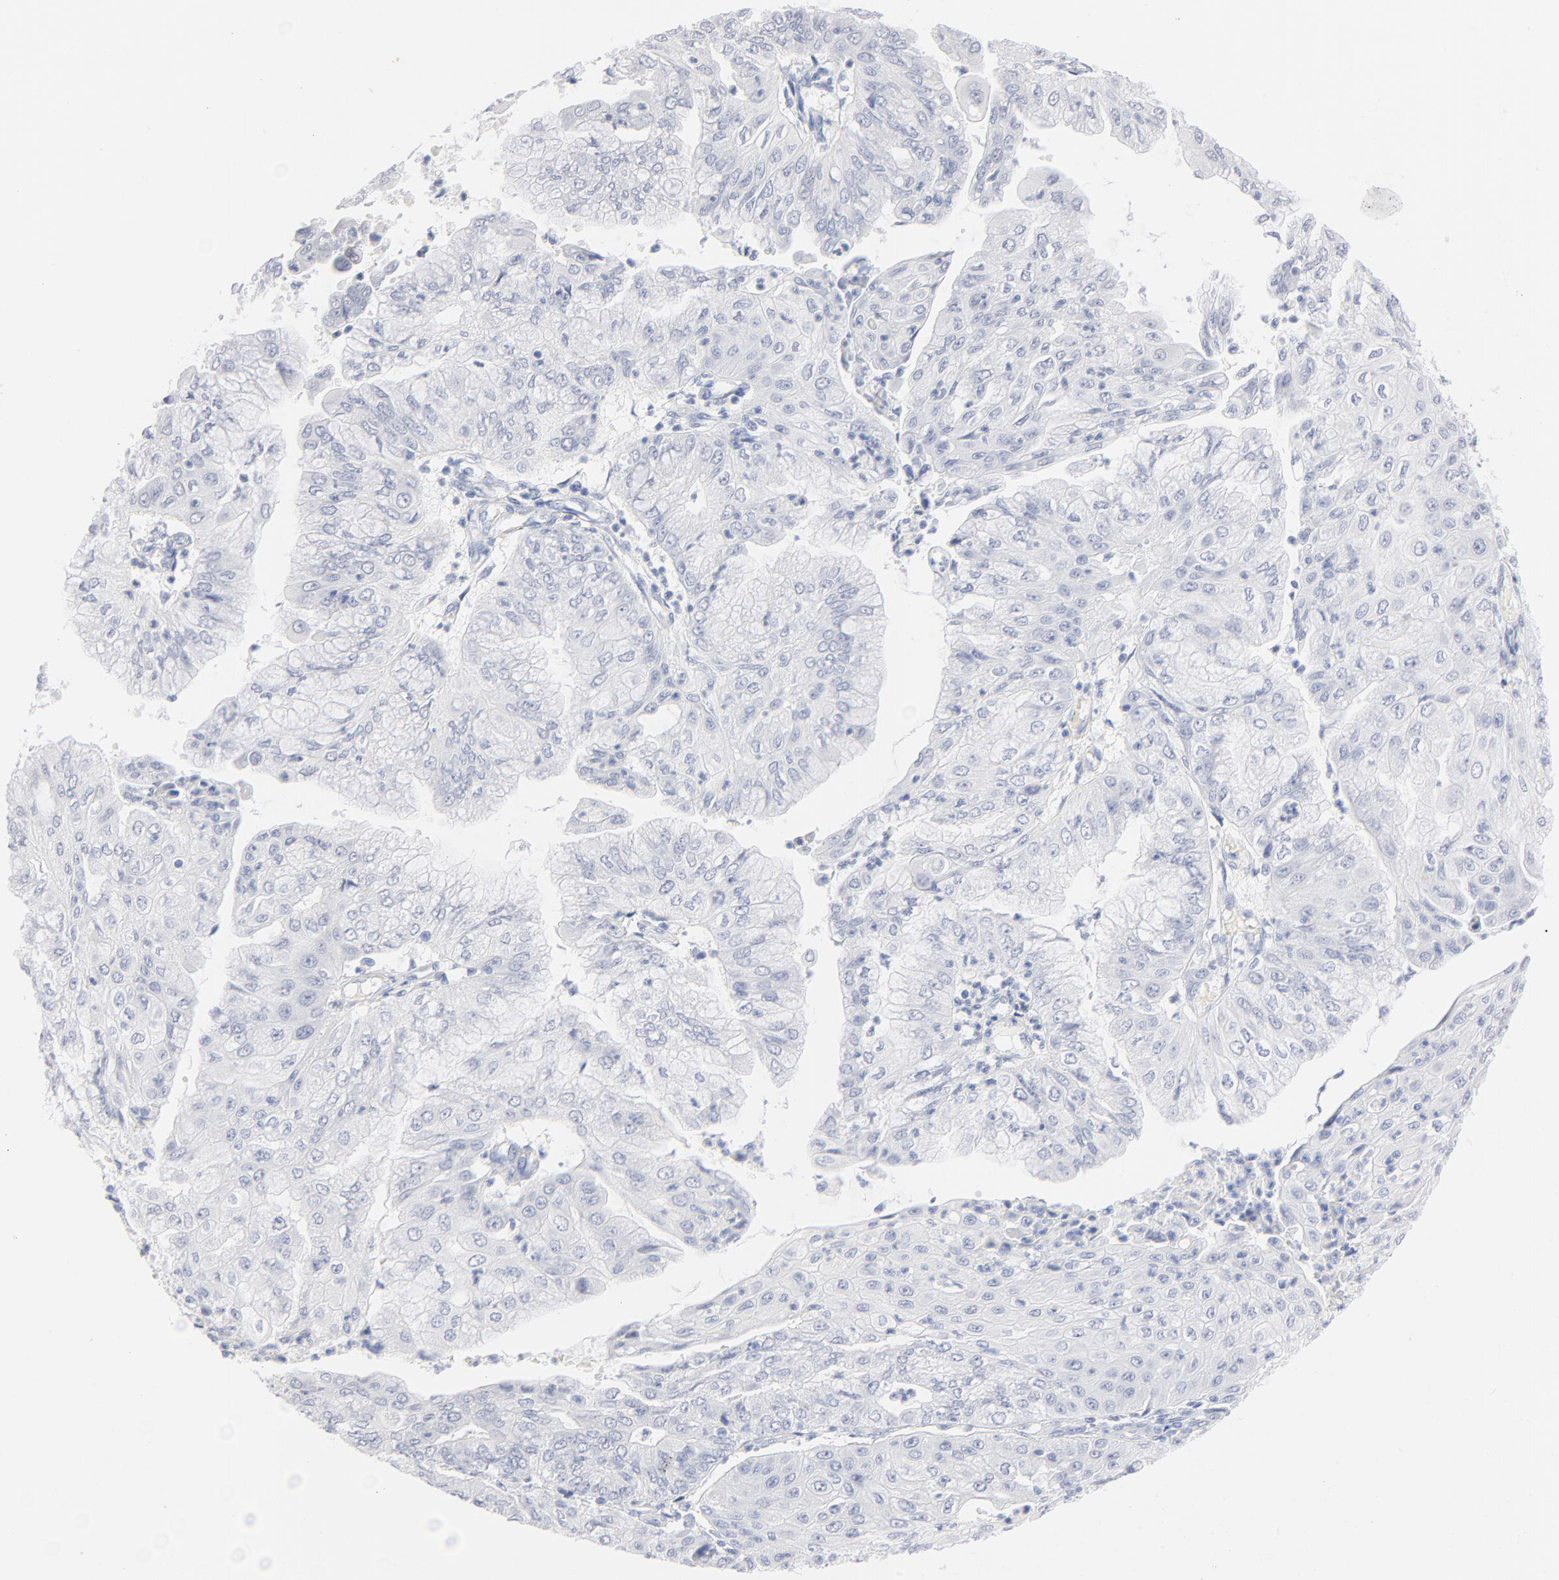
{"staining": {"intensity": "negative", "quantity": "none", "location": "none"}, "tissue": "endometrial cancer", "cell_type": "Tumor cells", "image_type": "cancer", "snomed": [{"axis": "morphology", "description": "Adenocarcinoma, NOS"}, {"axis": "topography", "description": "Endometrium"}], "caption": "Immunohistochemistry (IHC) of adenocarcinoma (endometrial) demonstrates no staining in tumor cells. (DAB (3,3'-diaminobenzidine) immunohistochemistry (IHC), high magnification).", "gene": "ONECUT1", "patient": {"sex": "female", "age": 79}}